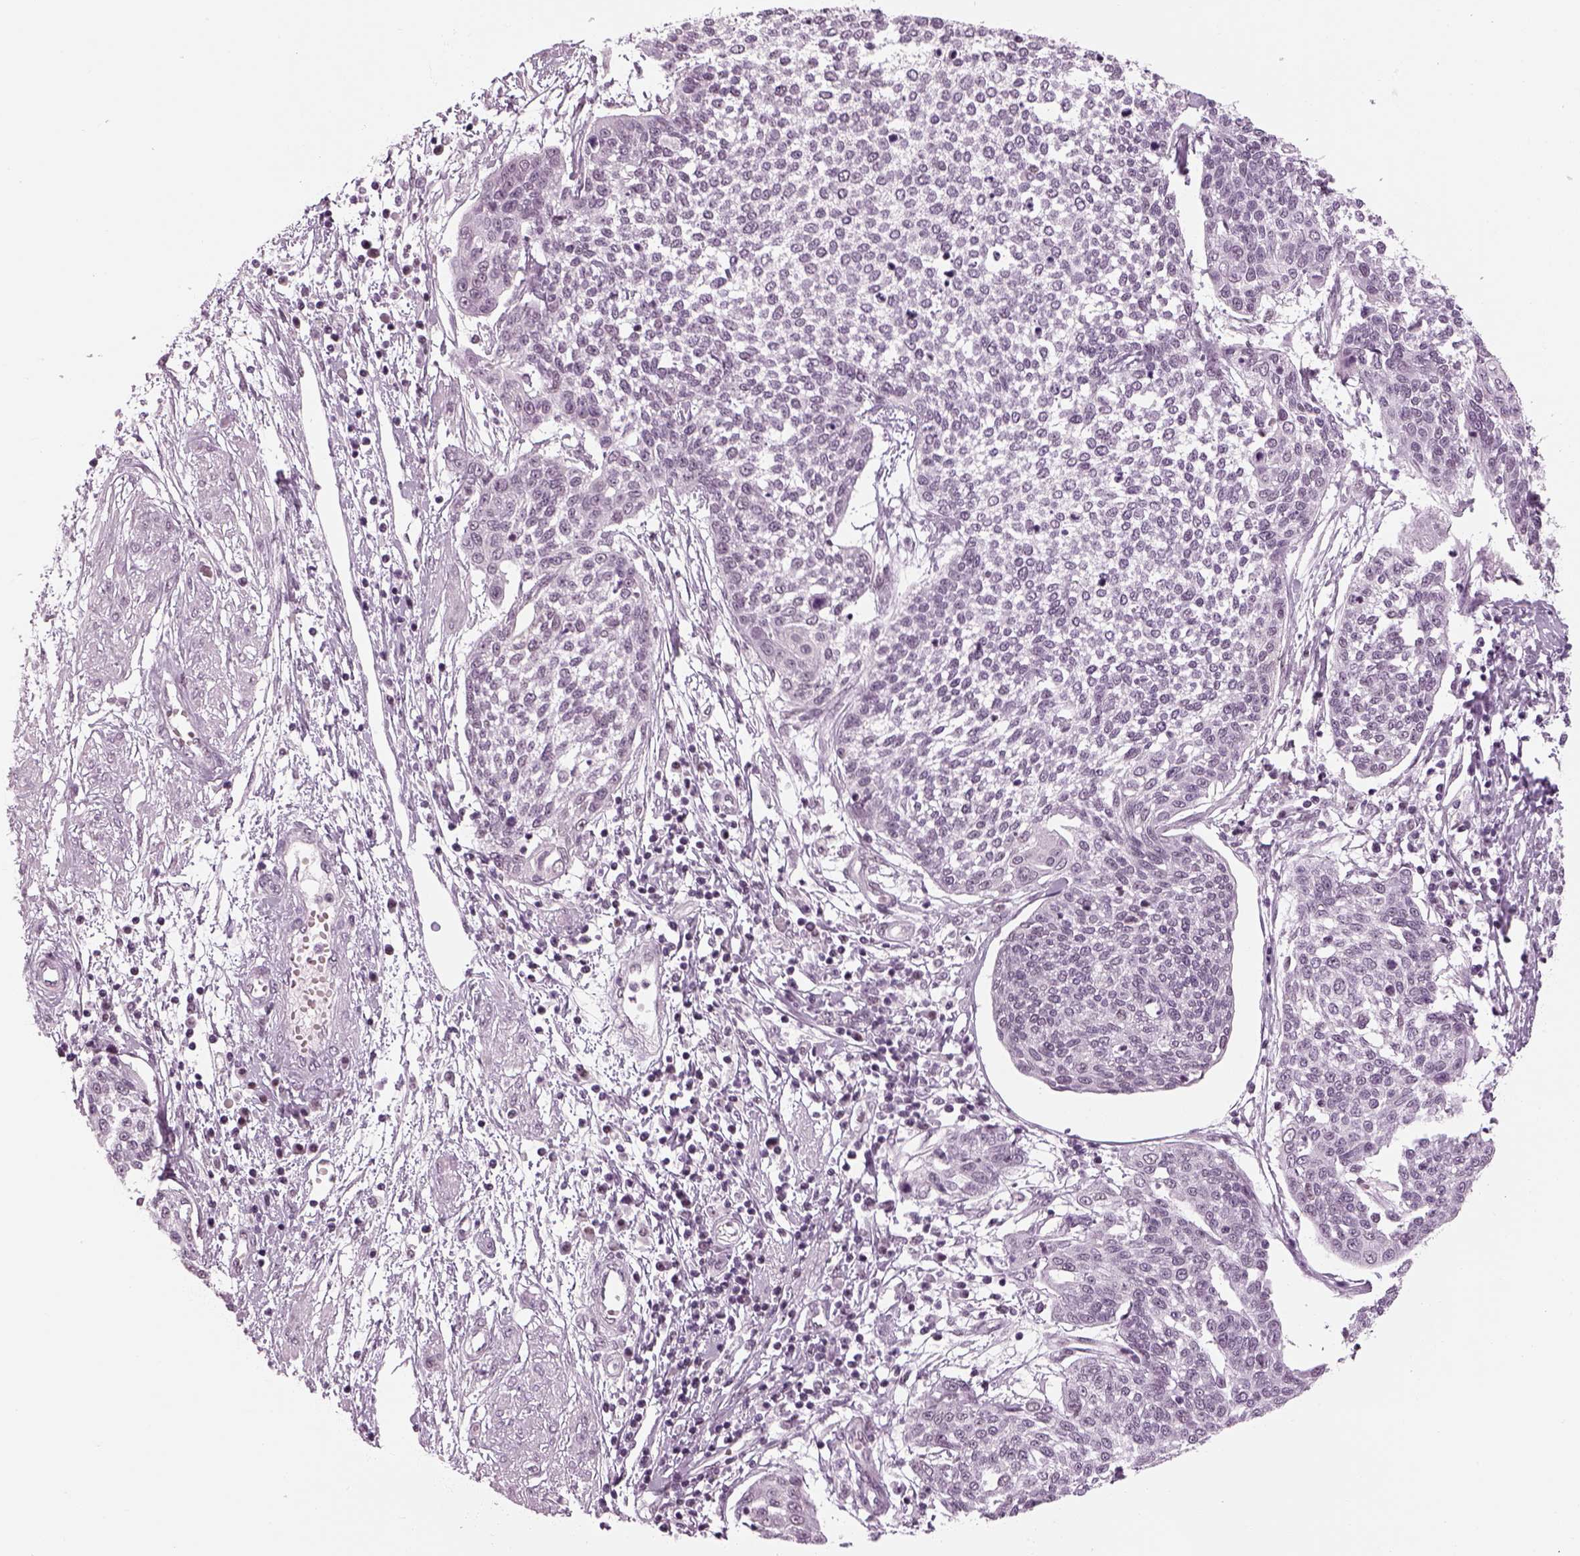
{"staining": {"intensity": "negative", "quantity": "none", "location": "none"}, "tissue": "cervical cancer", "cell_type": "Tumor cells", "image_type": "cancer", "snomed": [{"axis": "morphology", "description": "Squamous cell carcinoma, NOS"}, {"axis": "topography", "description": "Cervix"}], "caption": "Immunohistochemical staining of human cervical cancer exhibits no significant expression in tumor cells.", "gene": "KCNG2", "patient": {"sex": "female", "age": 34}}